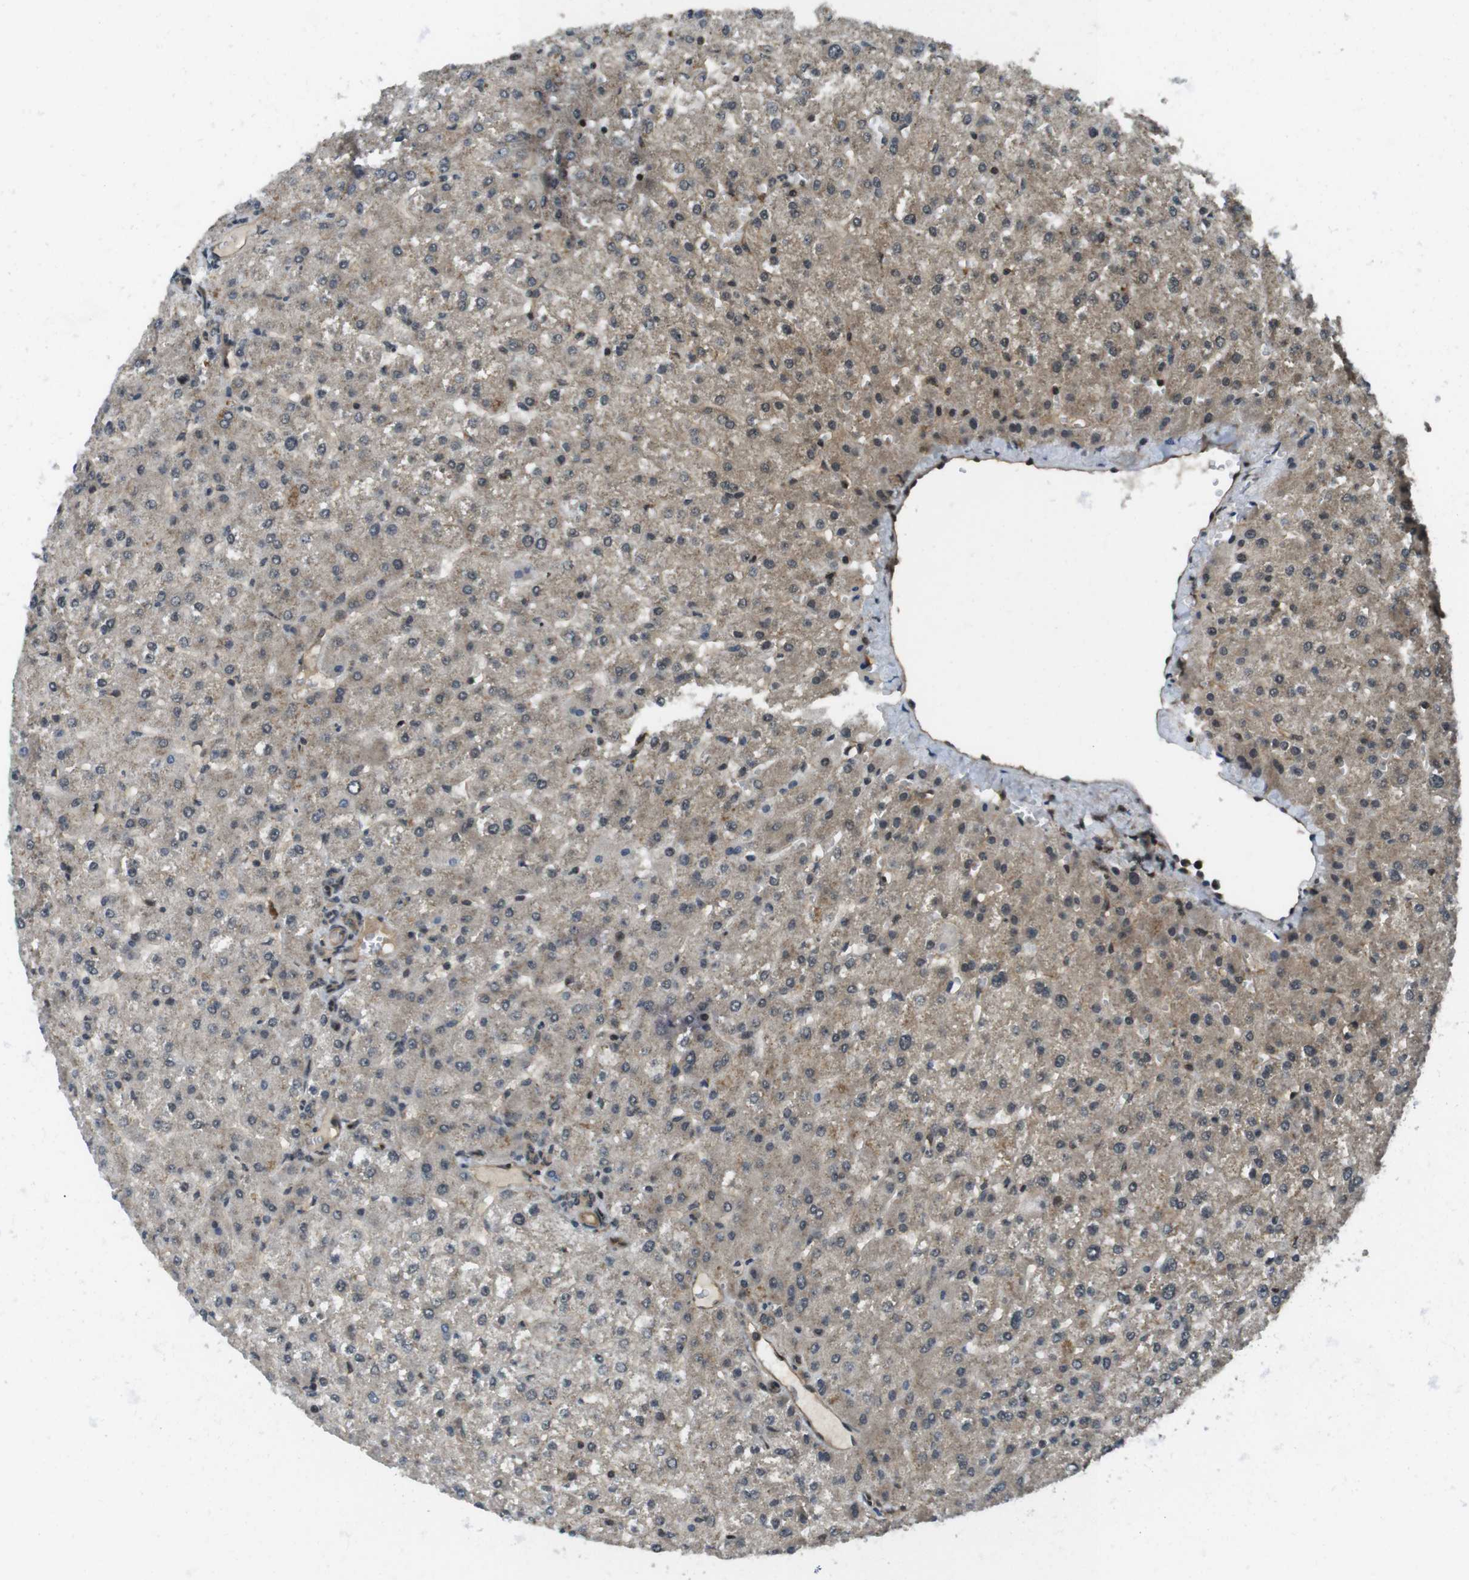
{"staining": {"intensity": "weak", "quantity": ">75%", "location": "cytoplasmic/membranous"}, "tissue": "liver", "cell_type": "Cholangiocytes", "image_type": "normal", "snomed": [{"axis": "morphology", "description": "Normal tissue, NOS"}, {"axis": "topography", "description": "Liver"}], "caption": "The immunohistochemical stain labels weak cytoplasmic/membranous expression in cholangiocytes of benign liver. (DAB (3,3'-diaminobenzidine) IHC with brightfield microscopy, high magnification).", "gene": "TIAM2", "patient": {"sex": "female", "age": 32}}